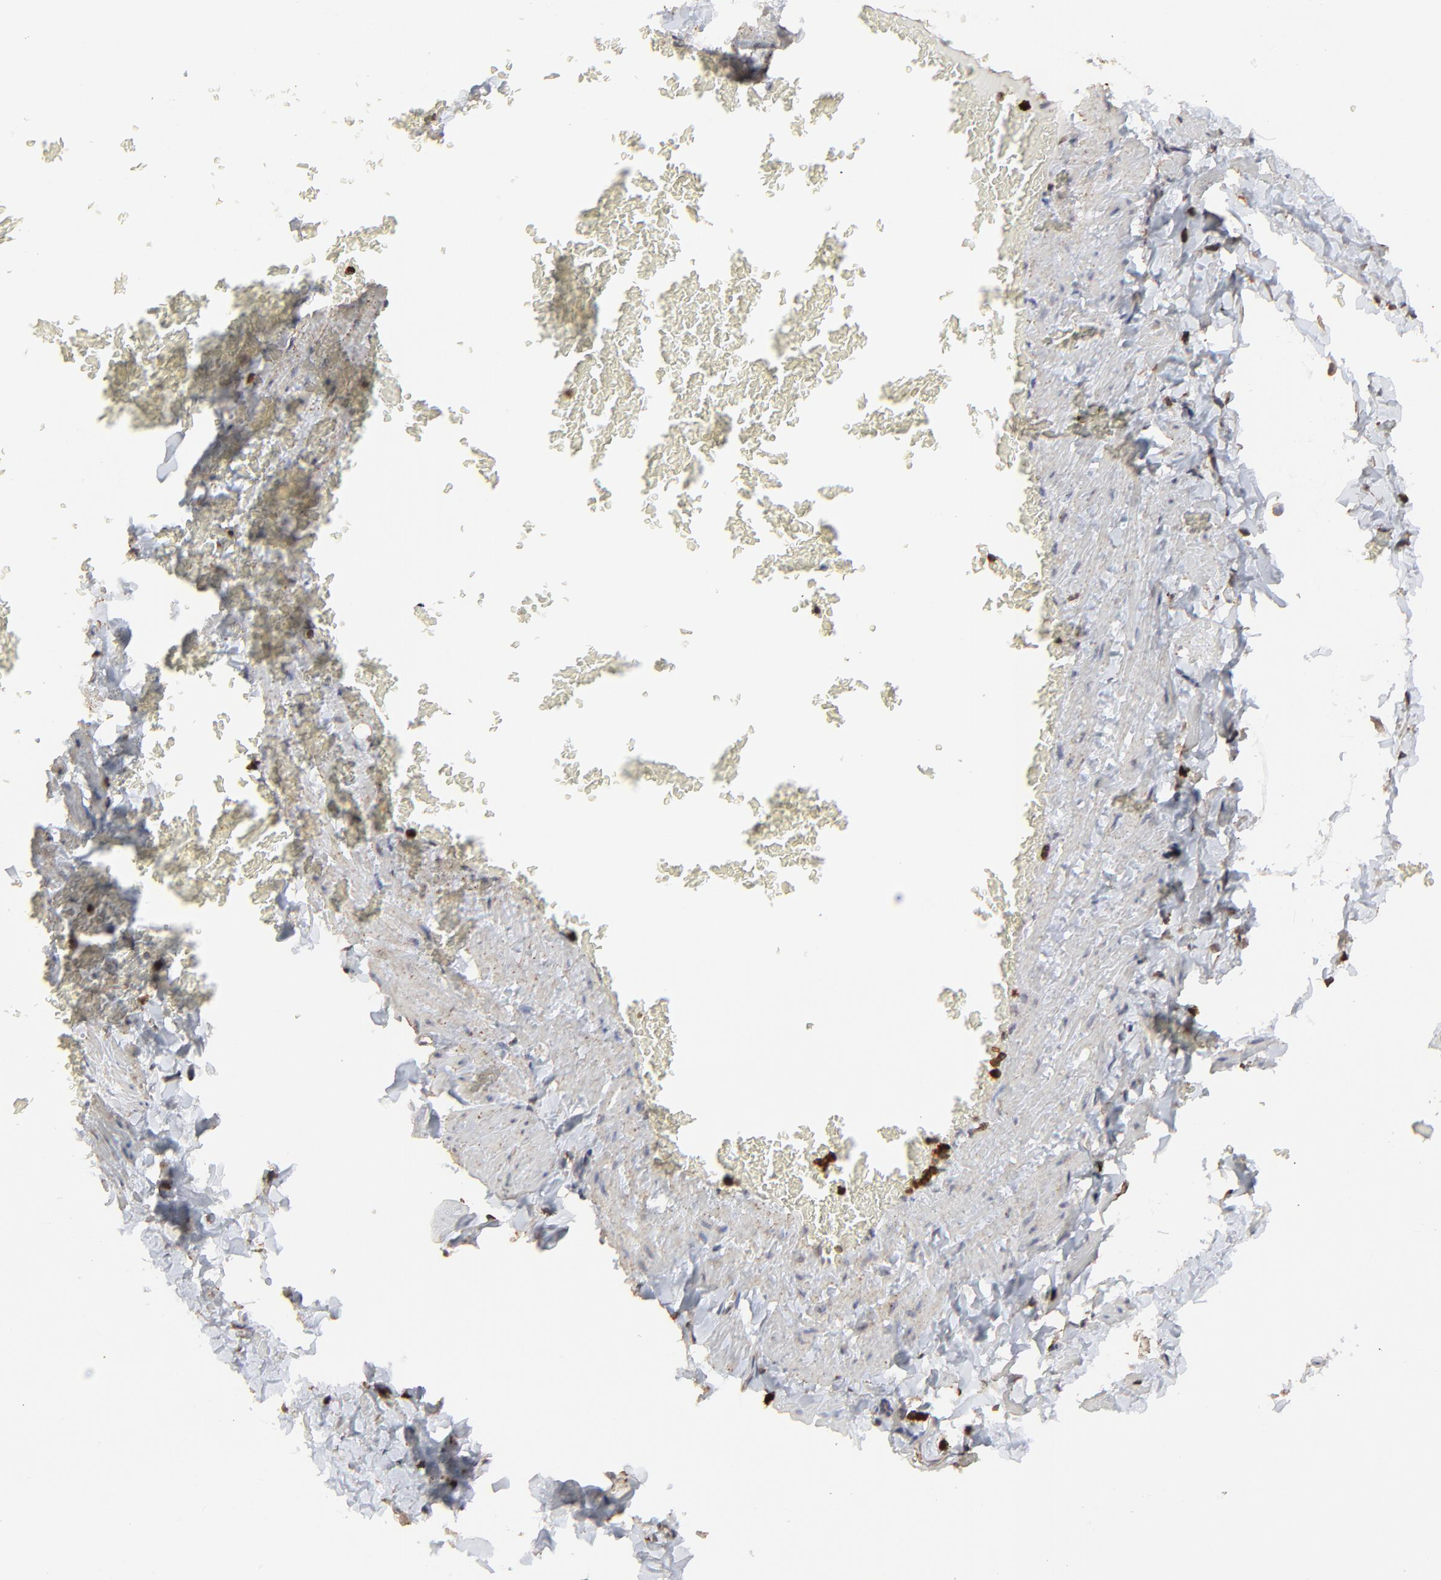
{"staining": {"intensity": "weak", "quantity": ">75%", "location": "cytoplasmic/membranous"}, "tissue": "adipose tissue", "cell_type": "Adipocytes", "image_type": "normal", "snomed": [{"axis": "morphology", "description": "Normal tissue, NOS"}, {"axis": "topography", "description": "Vascular tissue"}], "caption": "High-power microscopy captured an immunohistochemistry (IHC) photomicrograph of normal adipose tissue, revealing weak cytoplasmic/membranous expression in approximately >75% of adipocytes. (Stains: DAB in brown, nuclei in blue, Microscopy: brightfield microscopy at high magnification).", "gene": "SLC6A14", "patient": {"sex": "male", "age": 41}}